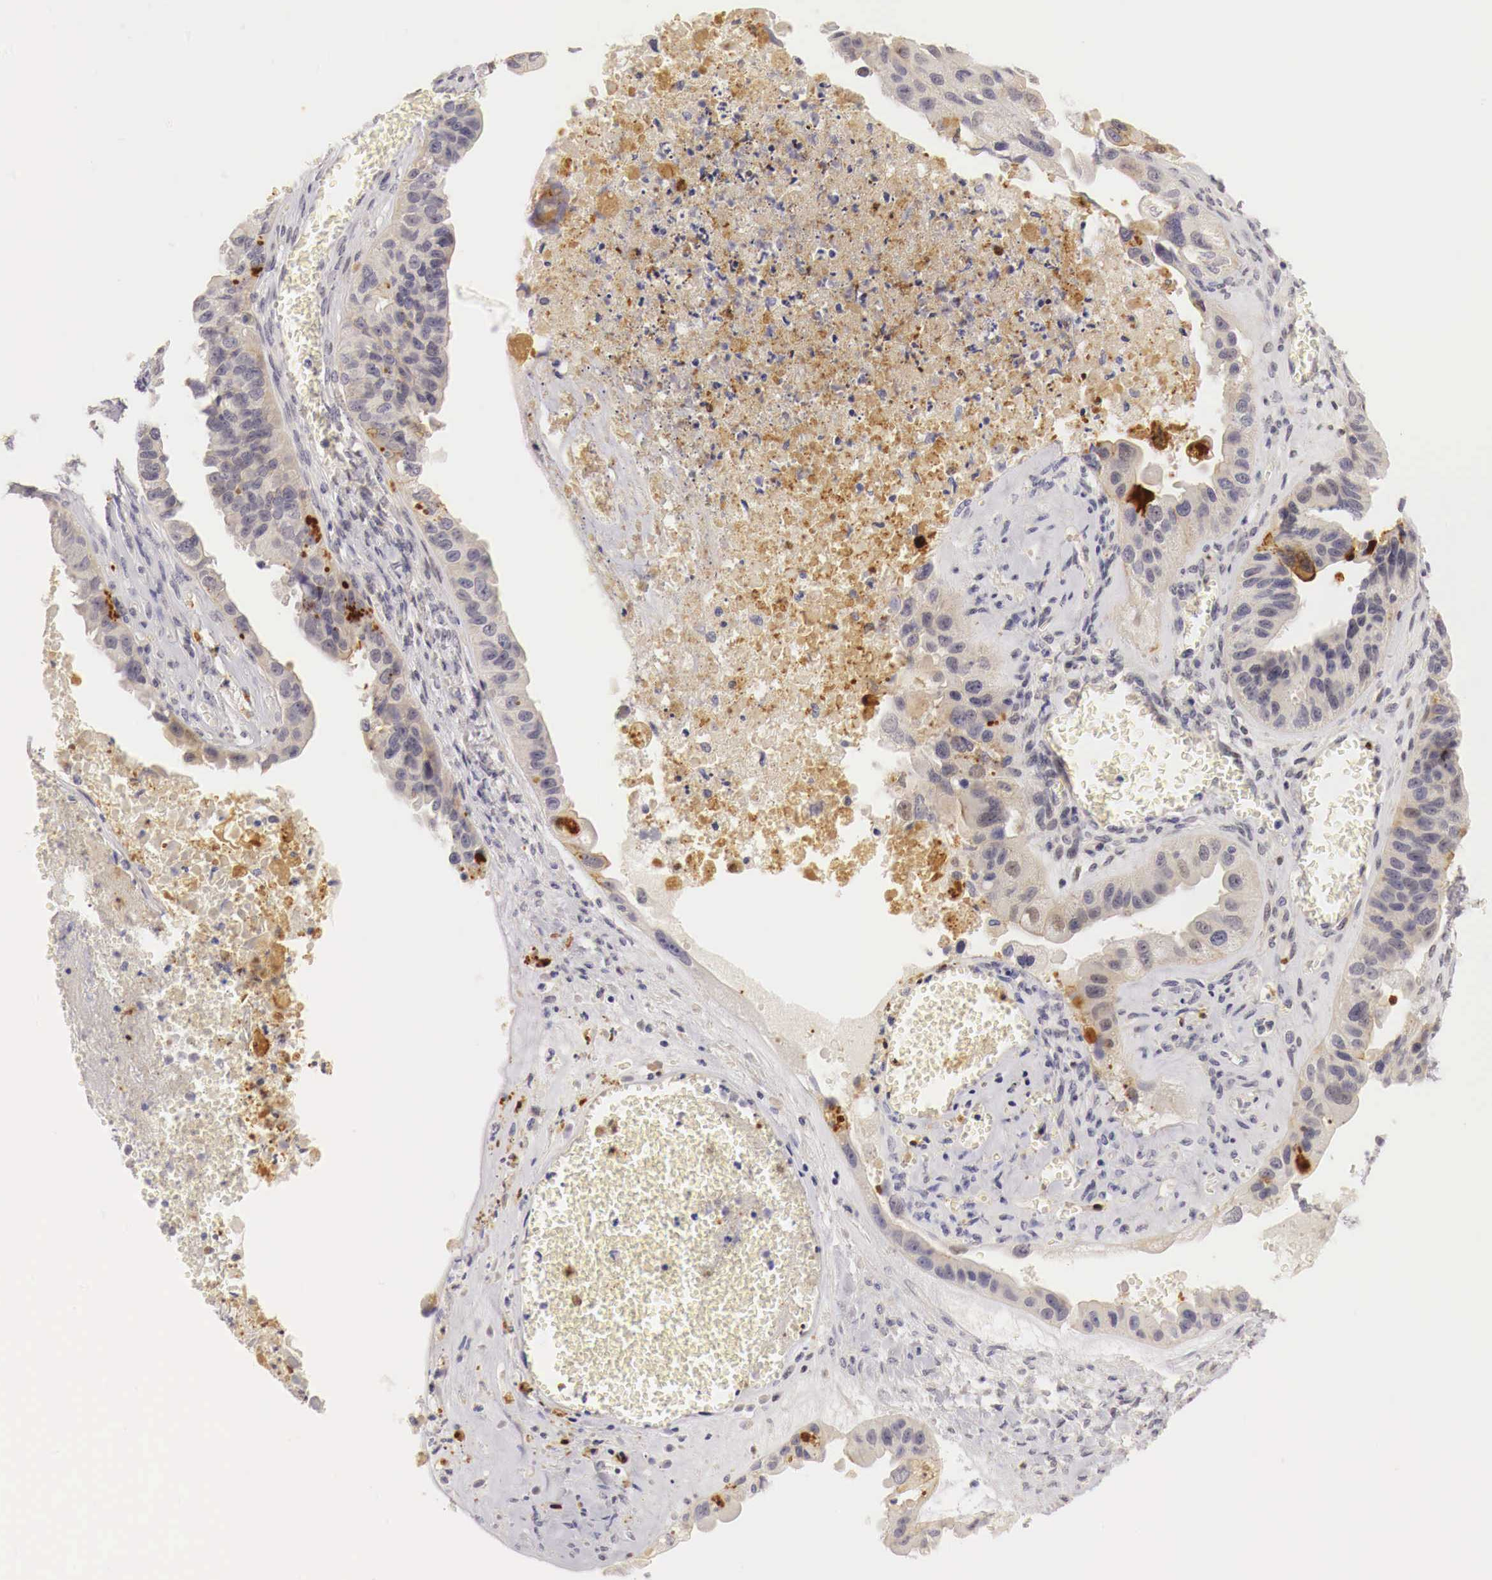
{"staining": {"intensity": "weak", "quantity": "<25%", "location": "cytoplasmic/membranous"}, "tissue": "ovarian cancer", "cell_type": "Tumor cells", "image_type": "cancer", "snomed": [{"axis": "morphology", "description": "Carcinoma, endometroid"}, {"axis": "topography", "description": "Ovary"}], "caption": "Protein analysis of ovarian cancer exhibits no significant positivity in tumor cells.", "gene": "CASP3", "patient": {"sex": "female", "age": 85}}